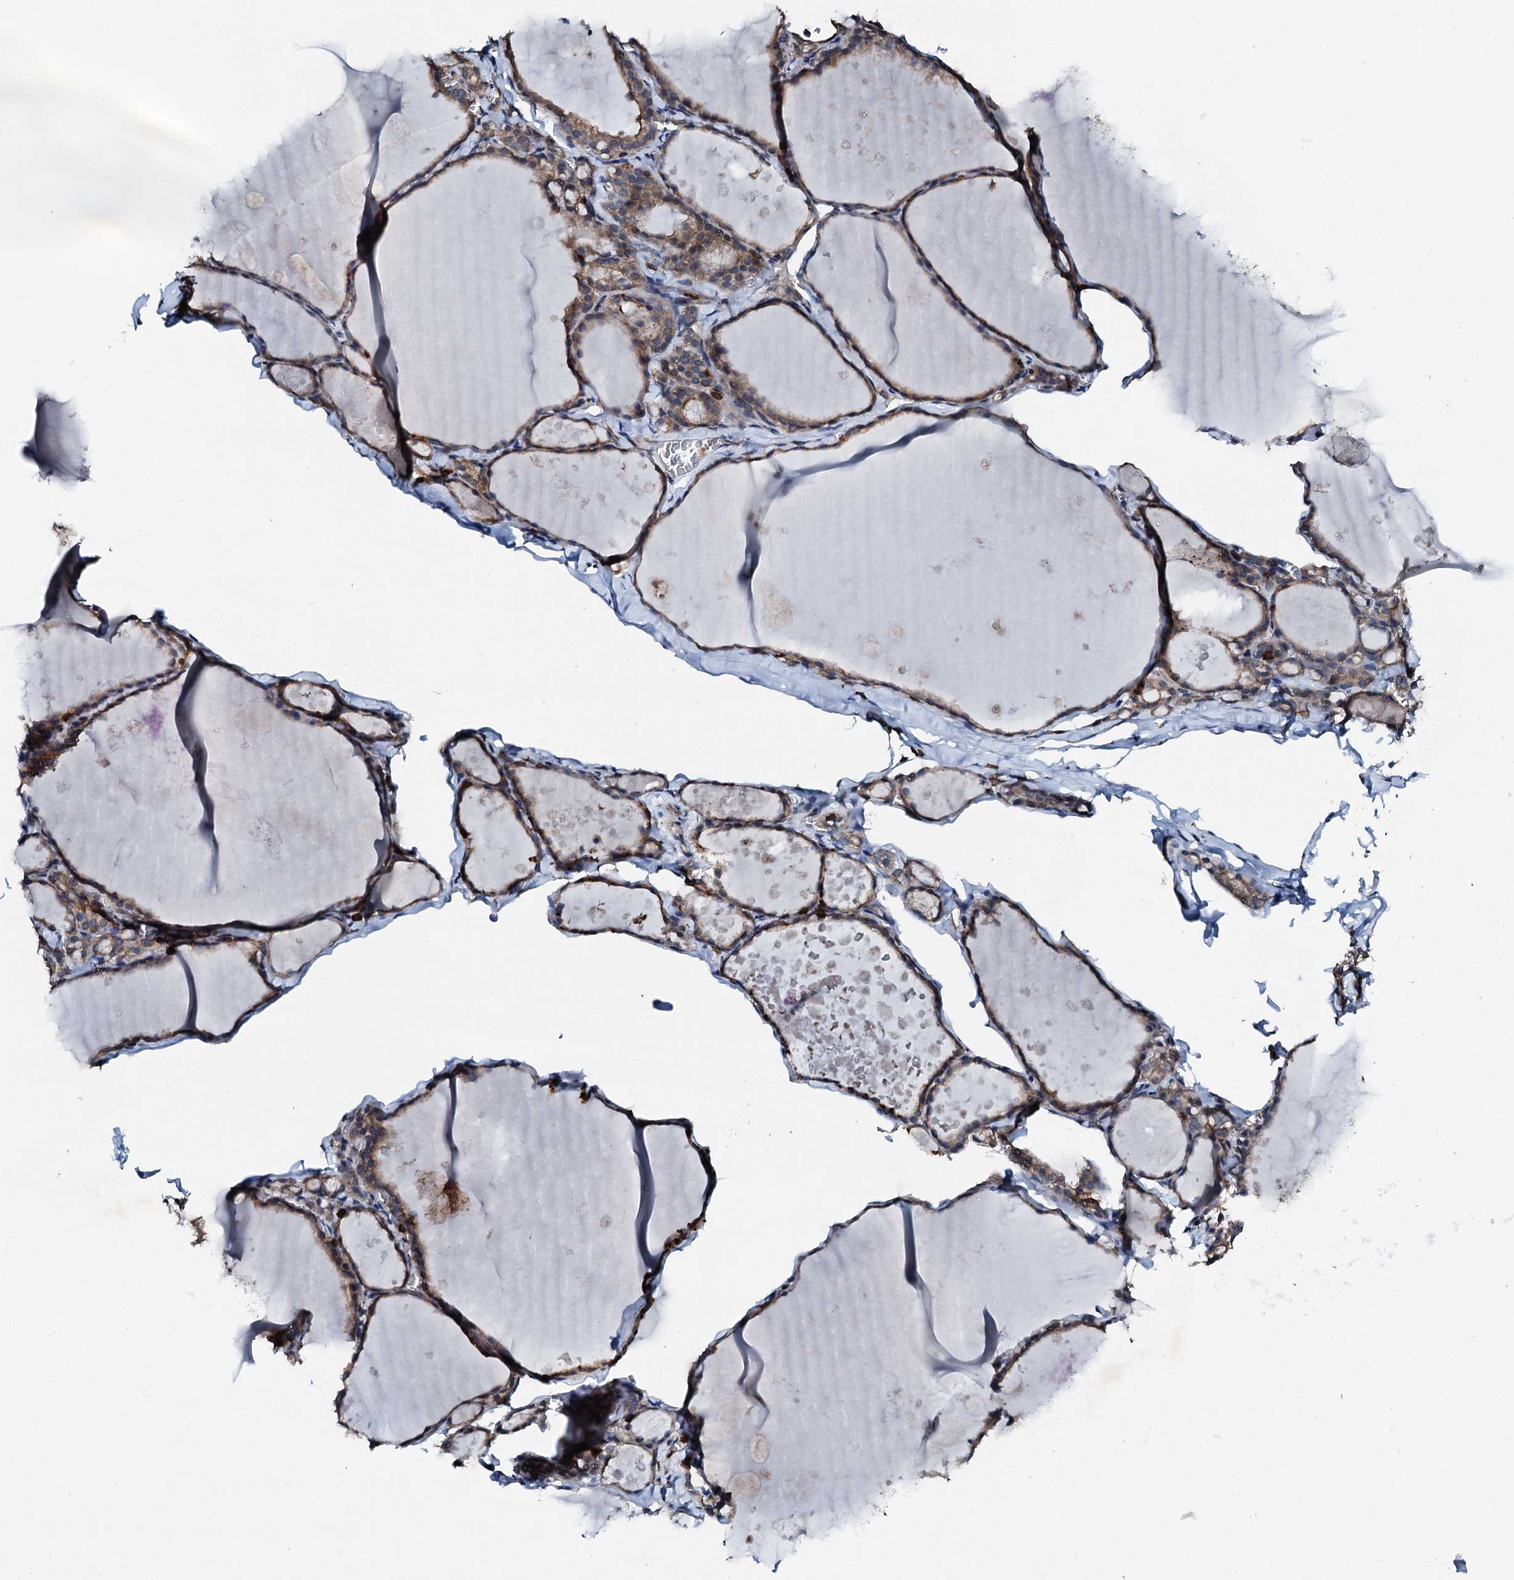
{"staining": {"intensity": "moderate", "quantity": ">75%", "location": "cytoplasmic/membranous"}, "tissue": "thyroid gland", "cell_type": "Glandular cells", "image_type": "normal", "snomed": [{"axis": "morphology", "description": "Normal tissue, NOS"}, {"axis": "topography", "description": "Thyroid gland"}], "caption": "This is an image of immunohistochemistry (IHC) staining of benign thyroid gland, which shows moderate staining in the cytoplasmic/membranous of glandular cells.", "gene": "EDC4", "patient": {"sex": "male", "age": 56}}